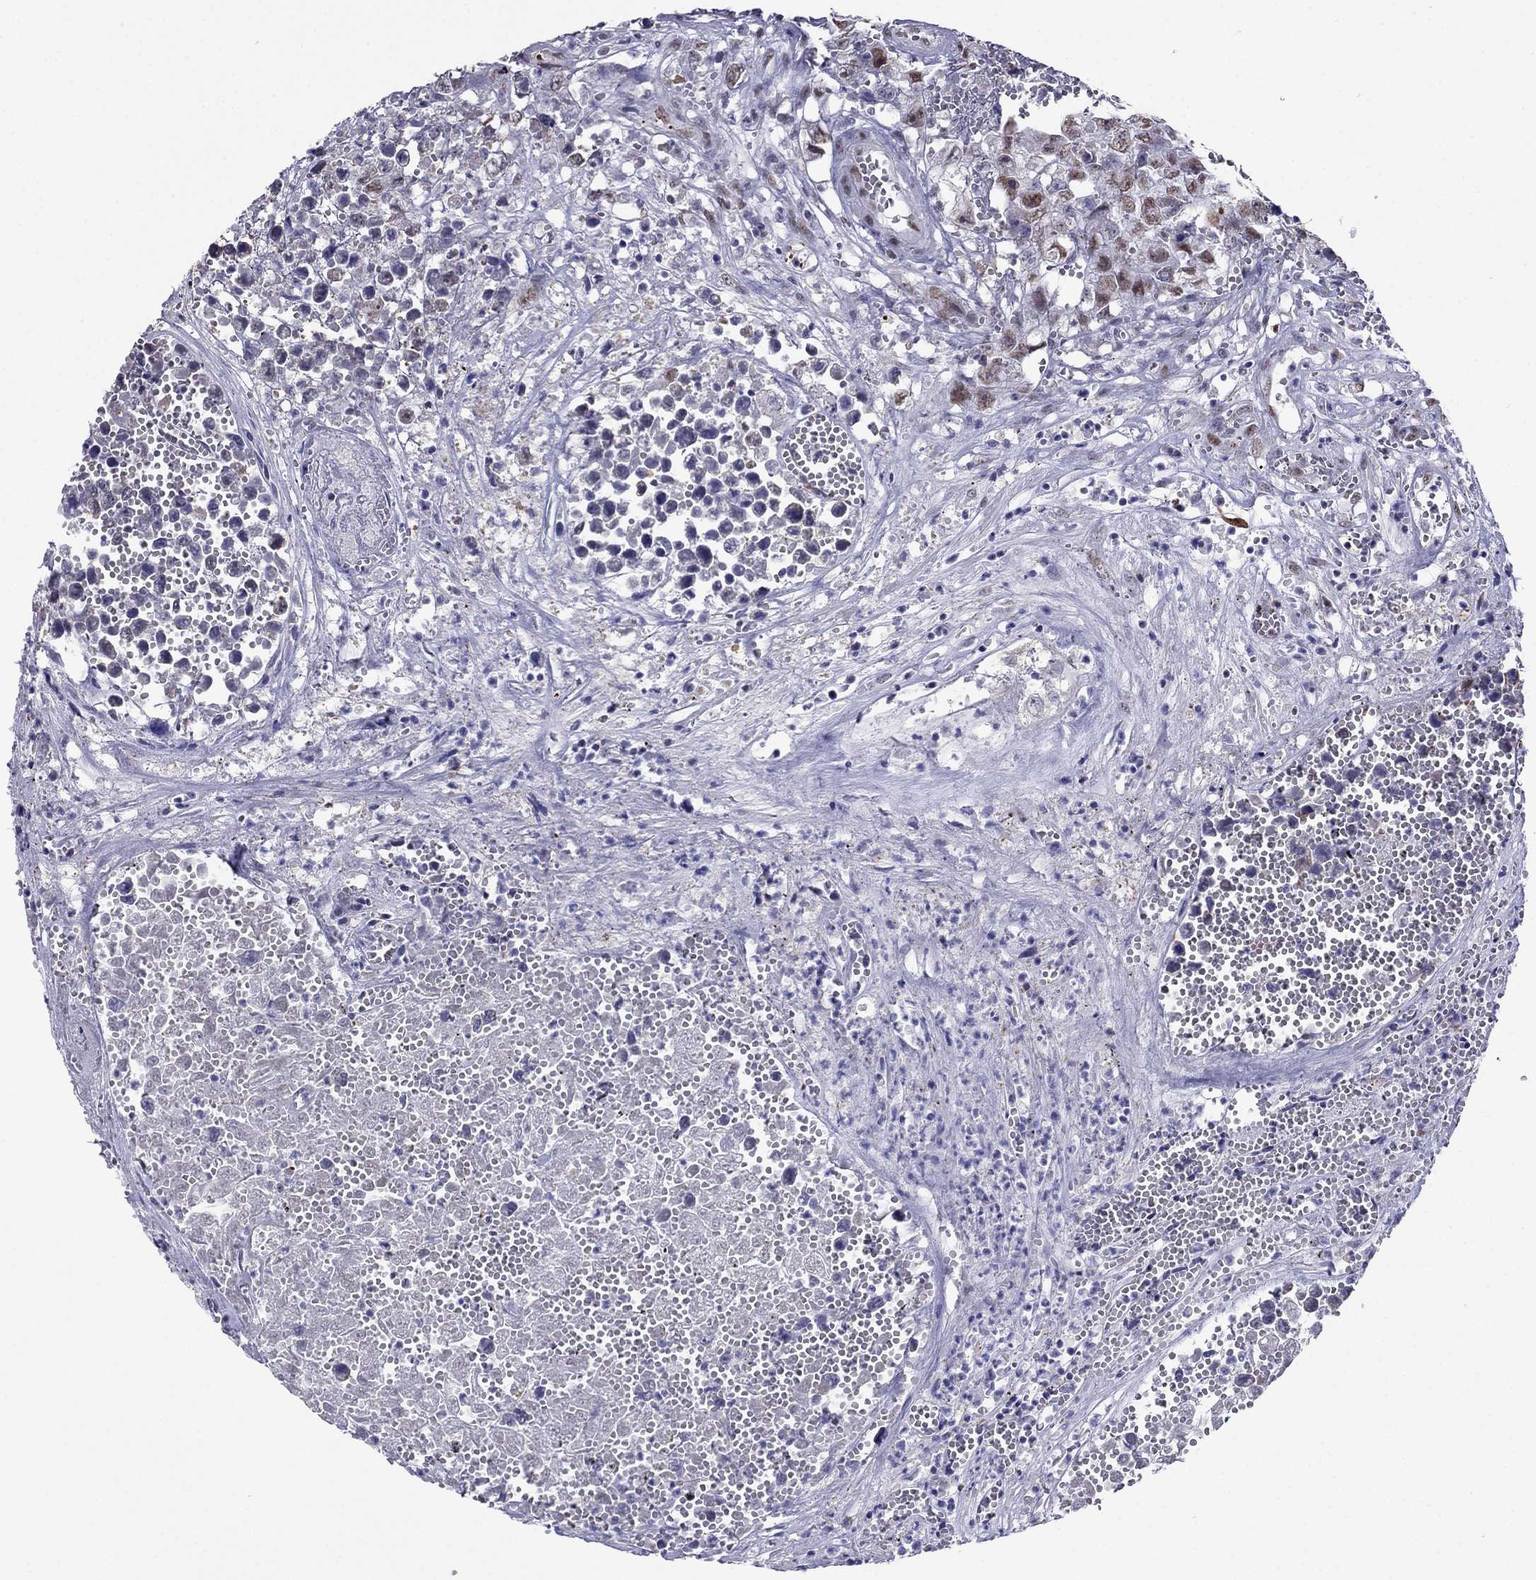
{"staining": {"intensity": "weak", "quantity": ">75%", "location": "nuclear"}, "tissue": "testis cancer", "cell_type": "Tumor cells", "image_type": "cancer", "snomed": [{"axis": "morphology", "description": "Seminoma, NOS"}, {"axis": "morphology", "description": "Carcinoma, Embryonal, NOS"}, {"axis": "topography", "description": "Testis"}], "caption": "Embryonal carcinoma (testis) stained with DAB (3,3'-diaminobenzidine) immunohistochemistry displays low levels of weak nuclear positivity in about >75% of tumor cells.", "gene": "PPM1G", "patient": {"sex": "male", "age": 22}}